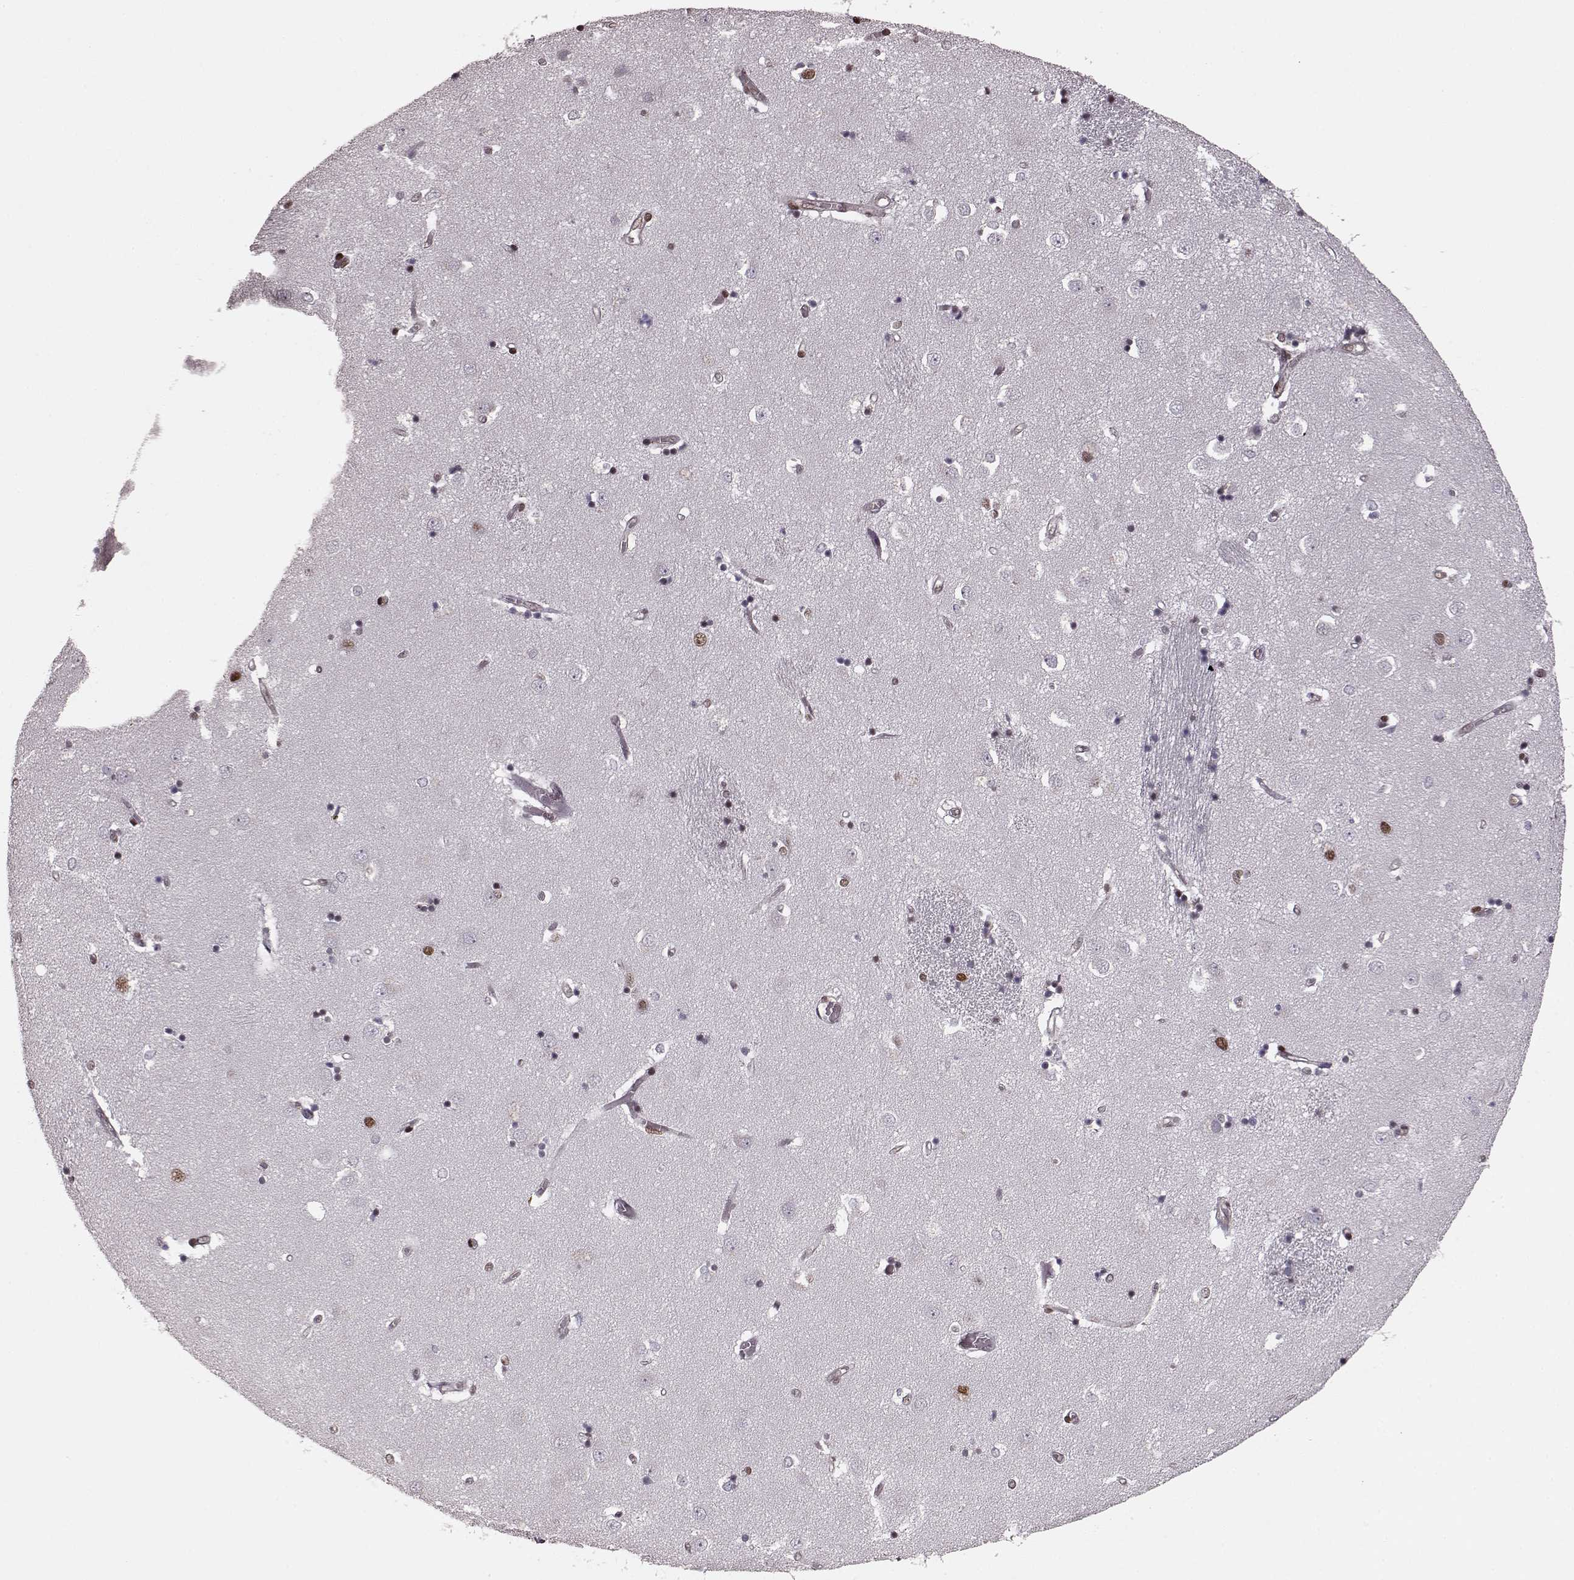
{"staining": {"intensity": "weak", "quantity": "<25%", "location": "nuclear"}, "tissue": "caudate", "cell_type": "Glial cells", "image_type": "normal", "snomed": [{"axis": "morphology", "description": "Normal tissue, NOS"}, {"axis": "topography", "description": "Lateral ventricle wall"}], "caption": "Human caudate stained for a protein using IHC shows no staining in glial cells.", "gene": "NR2C1", "patient": {"sex": "male", "age": 54}}